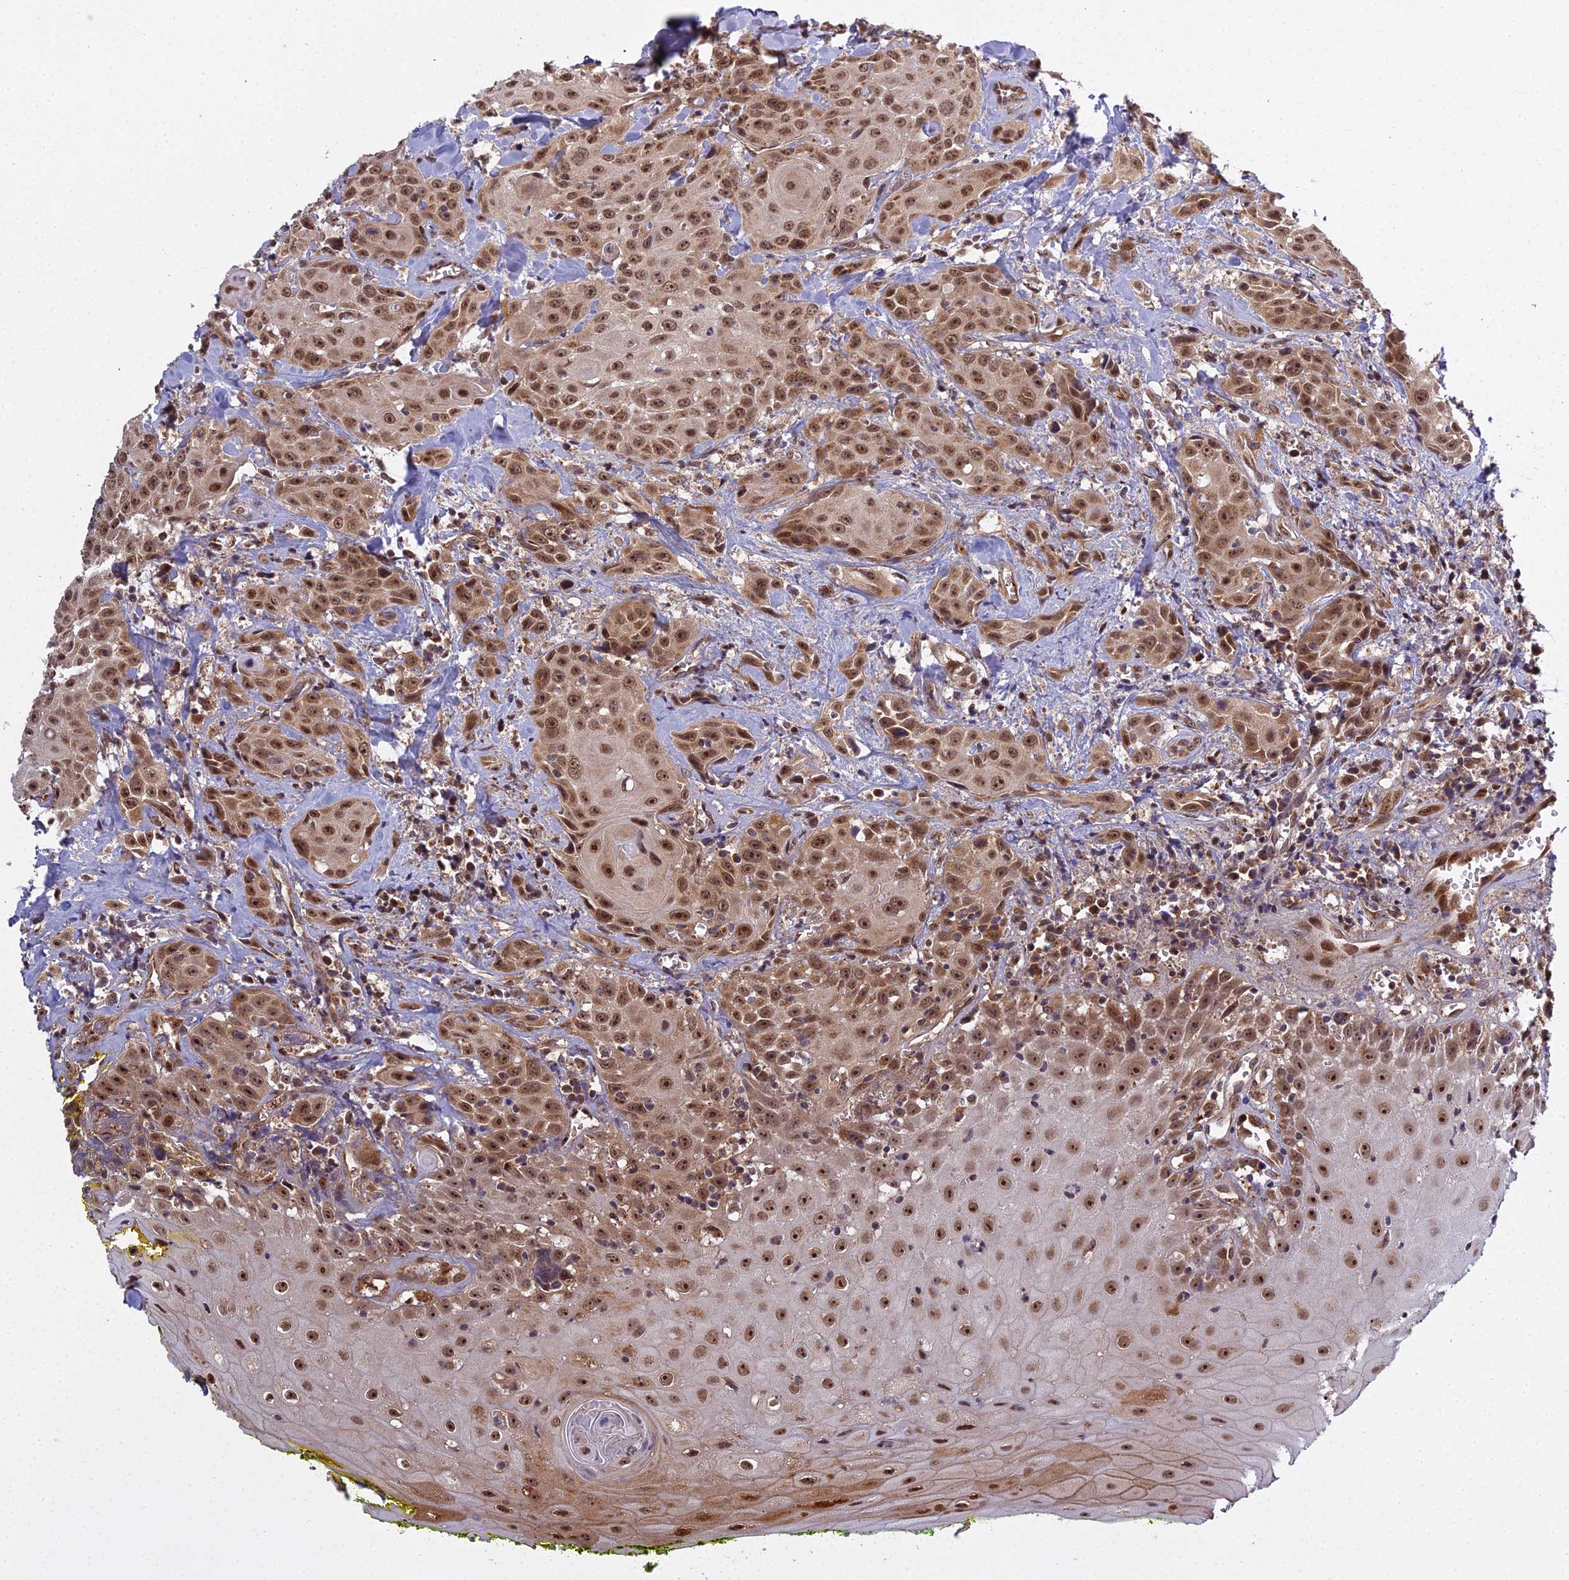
{"staining": {"intensity": "moderate", "quantity": ">75%", "location": "nuclear"}, "tissue": "head and neck cancer", "cell_type": "Tumor cells", "image_type": "cancer", "snomed": [{"axis": "morphology", "description": "Squamous cell carcinoma, NOS"}, {"axis": "topography", "description": "Oral tissue"}, {"axis": "topography", "description": "Head-Neck"}], "caption": "Protein staining of head and neck squamous cell carcinoma tissue exhibits moderate nuclear expression in about >75% of tumor cells. (DAB IHC, brown staining for protein, blue staining for nuclei).", "gene": "MEOX1", "patient": {"sex": "female", "age": 82}}